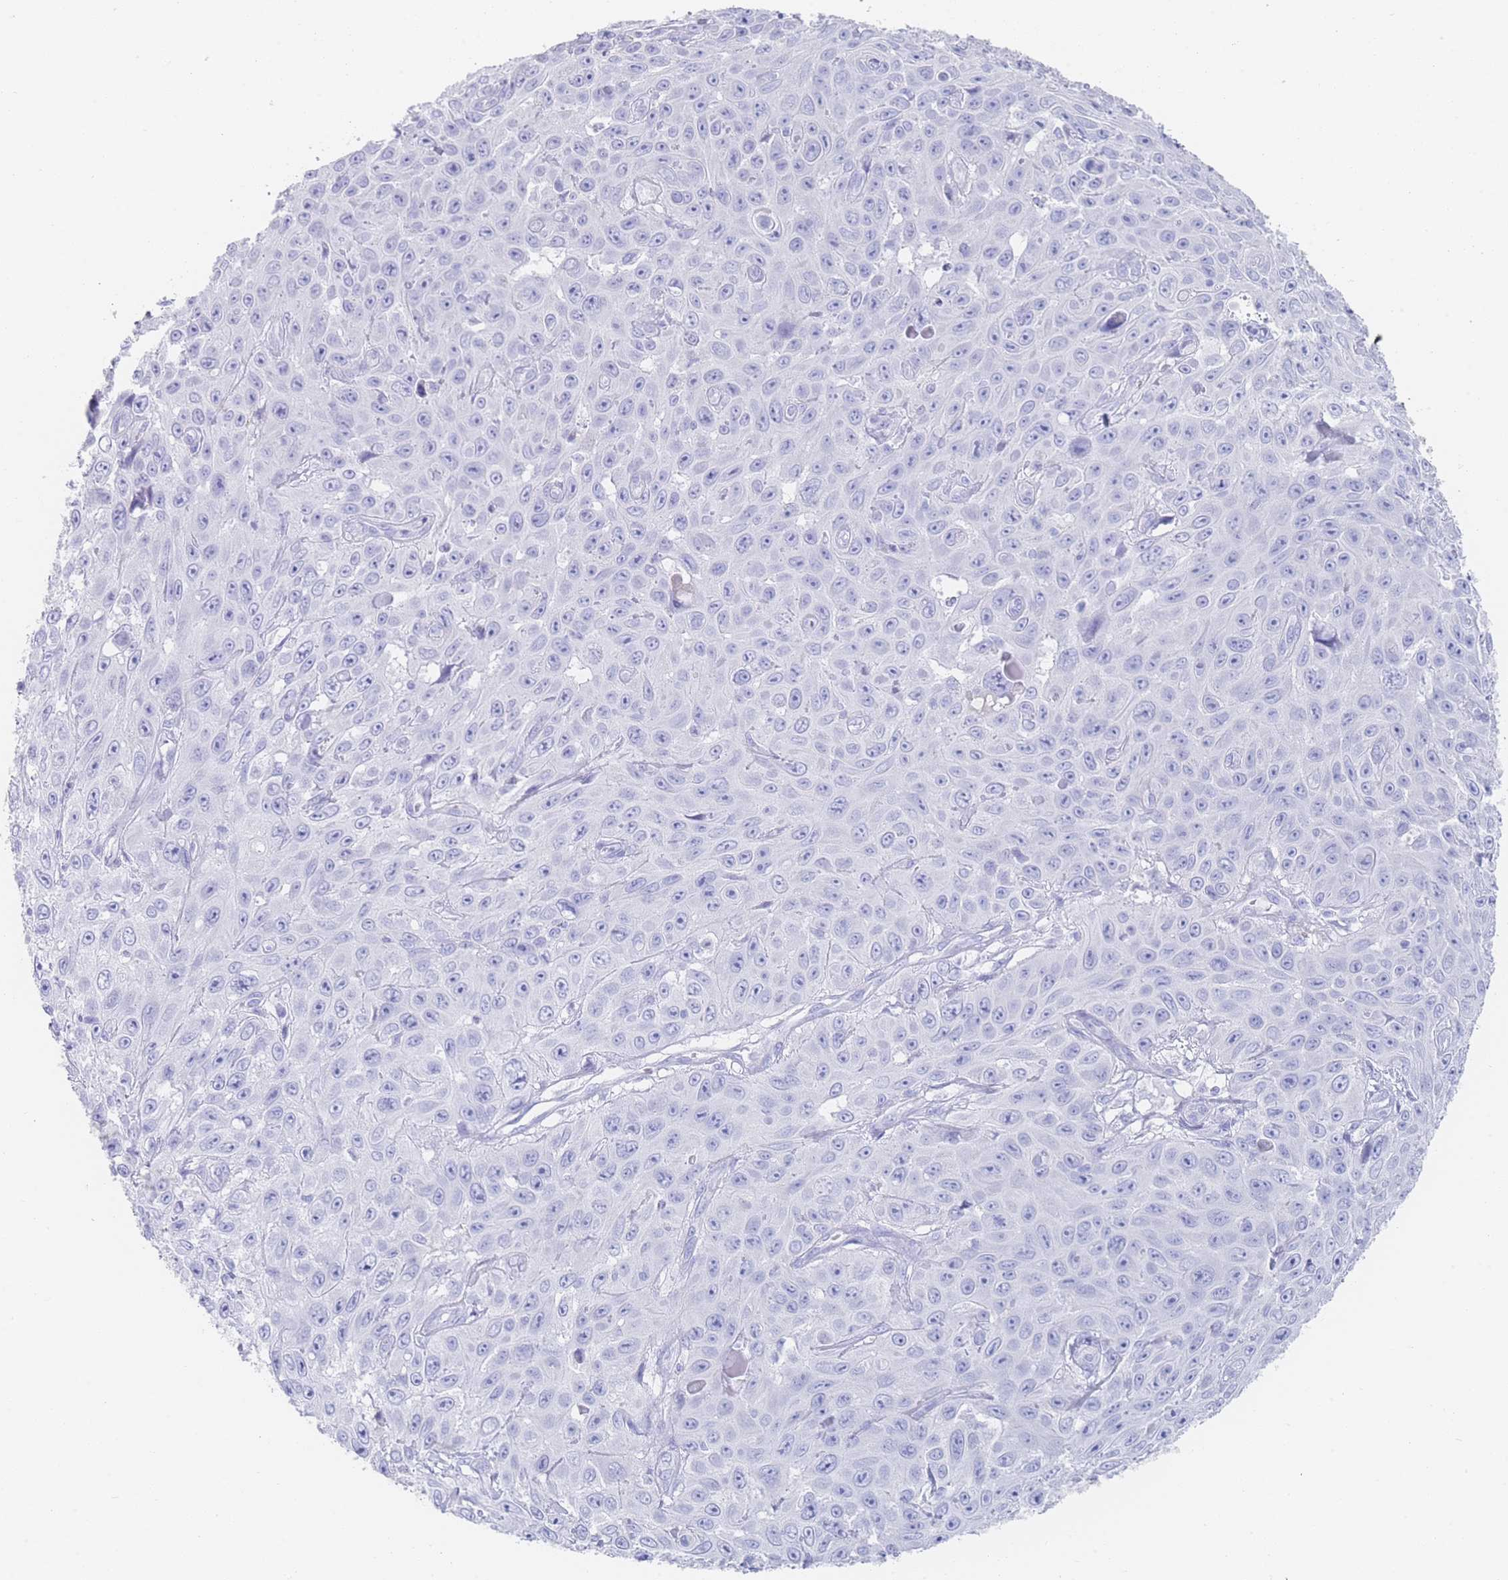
{"staining": {"intensity": "negative", "quantity": "none", "location": "none"}, "tissue": "skin cancer", "cell_type": "Tumor cells", "image_type": "cancer", "snomed": [{"axis": "morphology", "description": "Squamous cell carcinoma, NOS"}, {"axis": "topography", "description": "Skin"}], "caption": "The IHC image has no significant expression in tumor cells of squamous cell carcinoma (skin) tissue.", "gene": "LRRC37A", "patient": {"sex": "male", "age": 82}}